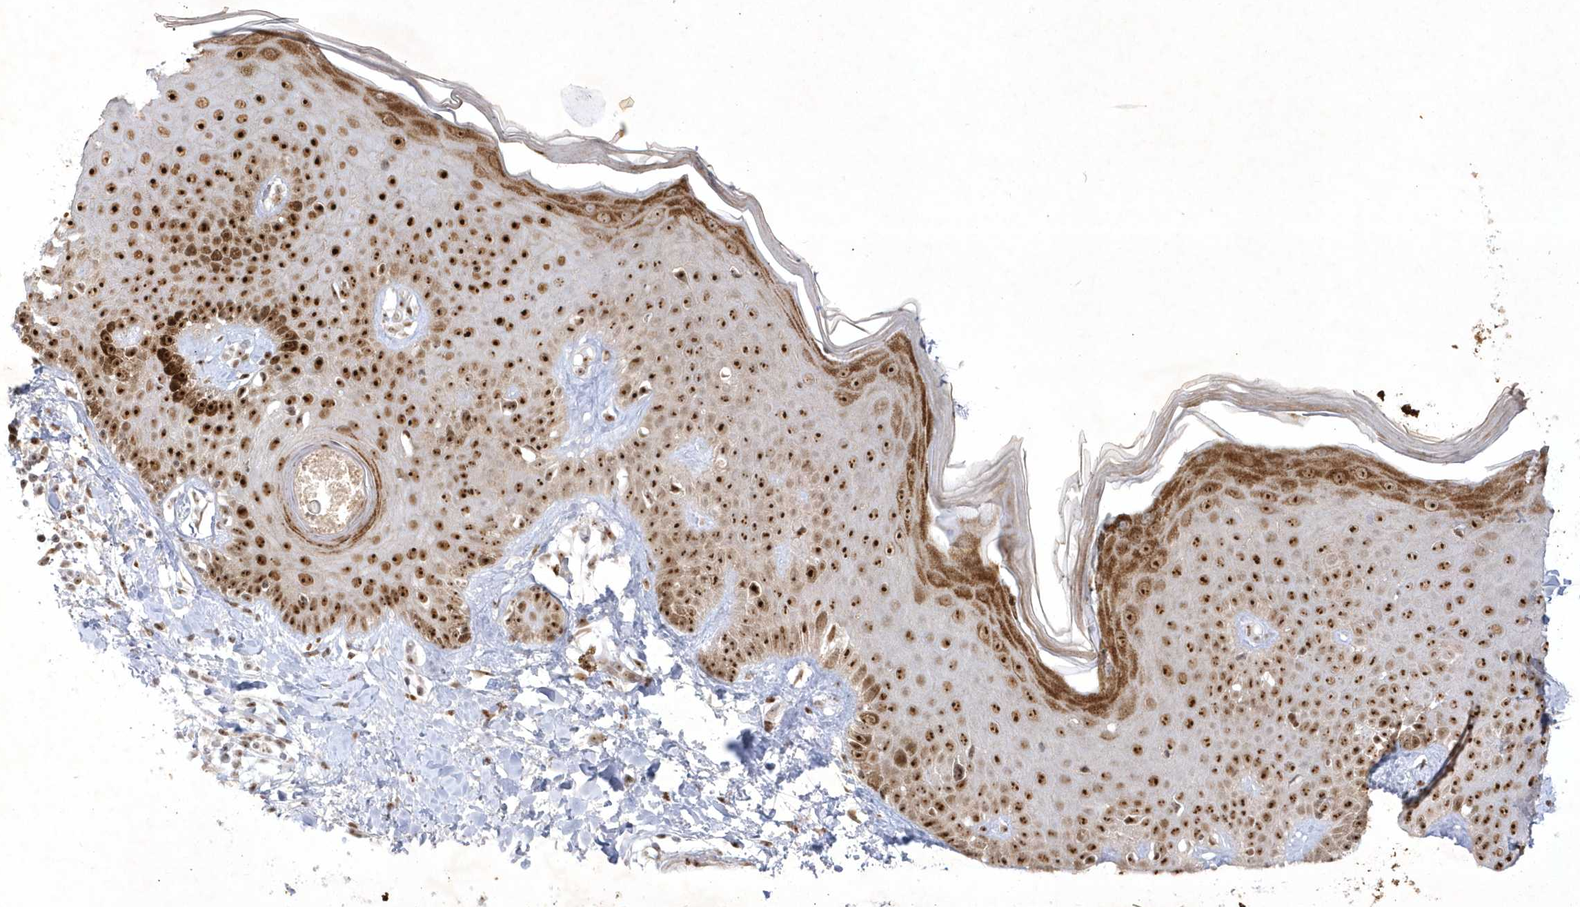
{"staining": {"intensity": "moderate", "quantity": ">75%", "location": "nuclear"}, "tissue": "skin", "cell_type": "Fibroblasts", "image_type": "normal", "snomed": [{"axis": "morphology", "description": "Normal tissue, NOS"}, {"axis": "topography", "description": "Skin"}], "caption": "Immunohistochemistry of benign human skin reveals medium levels of moderate nuclear expression in approximately >75% of fibroblasts.", "gene": "NPM3", "patient": {"sex": "male", "age": 52}}